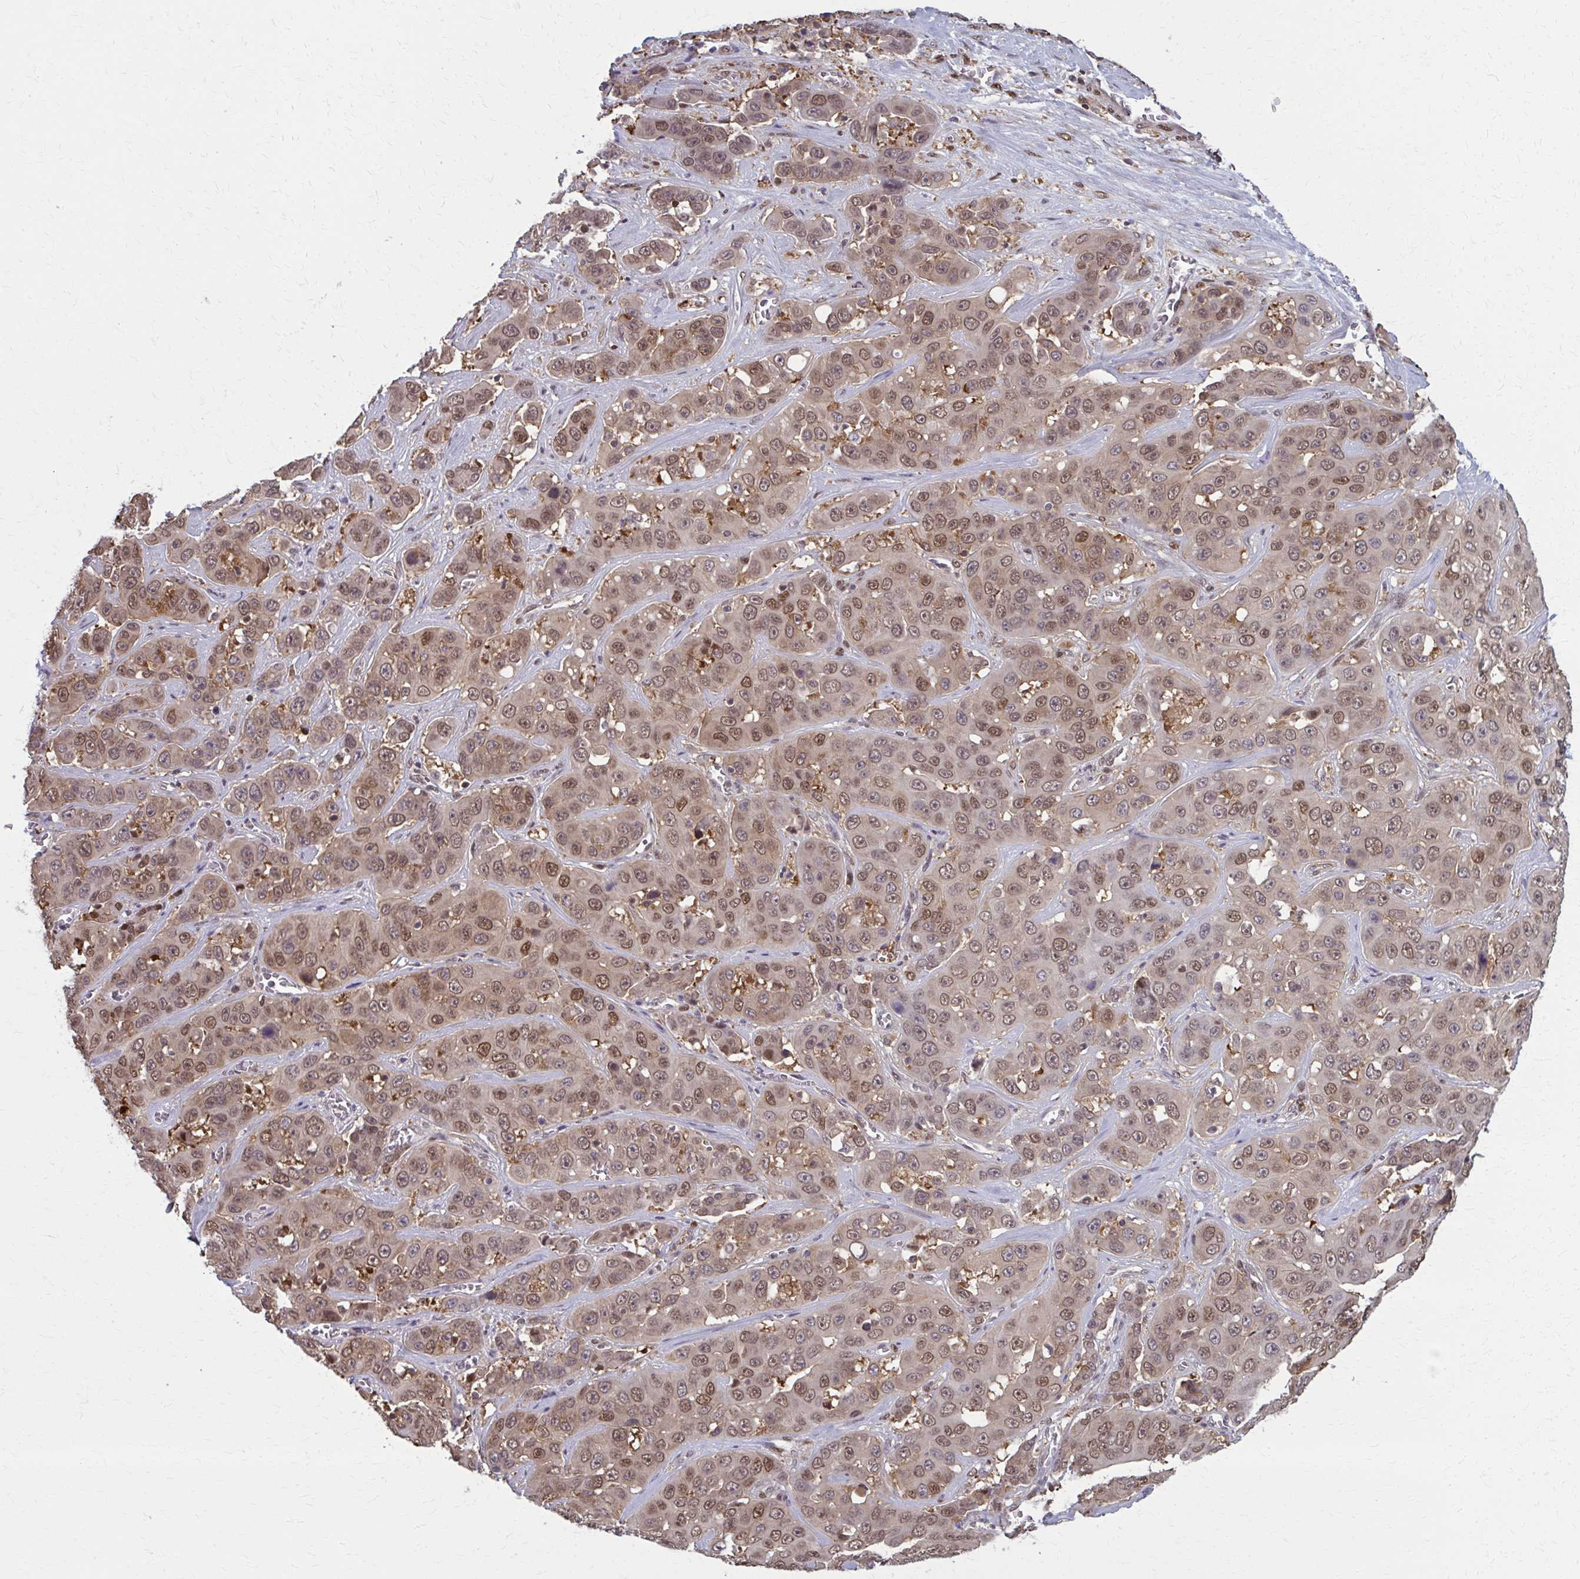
{"staining": {"intensity": "moderate", "quantity": ">75%", "location": "nuclear"}, "tissue": "liver cancer", "cell_type": "Tumor cells", "image_type": "cancer", "snomed": [{"axis": "morphology", "description": "Cholangiocarcinoma"}, {"axis": "topography", "description": "Liver"}], "caption": "This is a photomicrograph of immunohistochemistry (IHC) staining of liver cancer, which shows moderate staining in the nuclear of tumor cells.", "gene": "MDH1", "patient": {"sex": "female", "age": 52}}